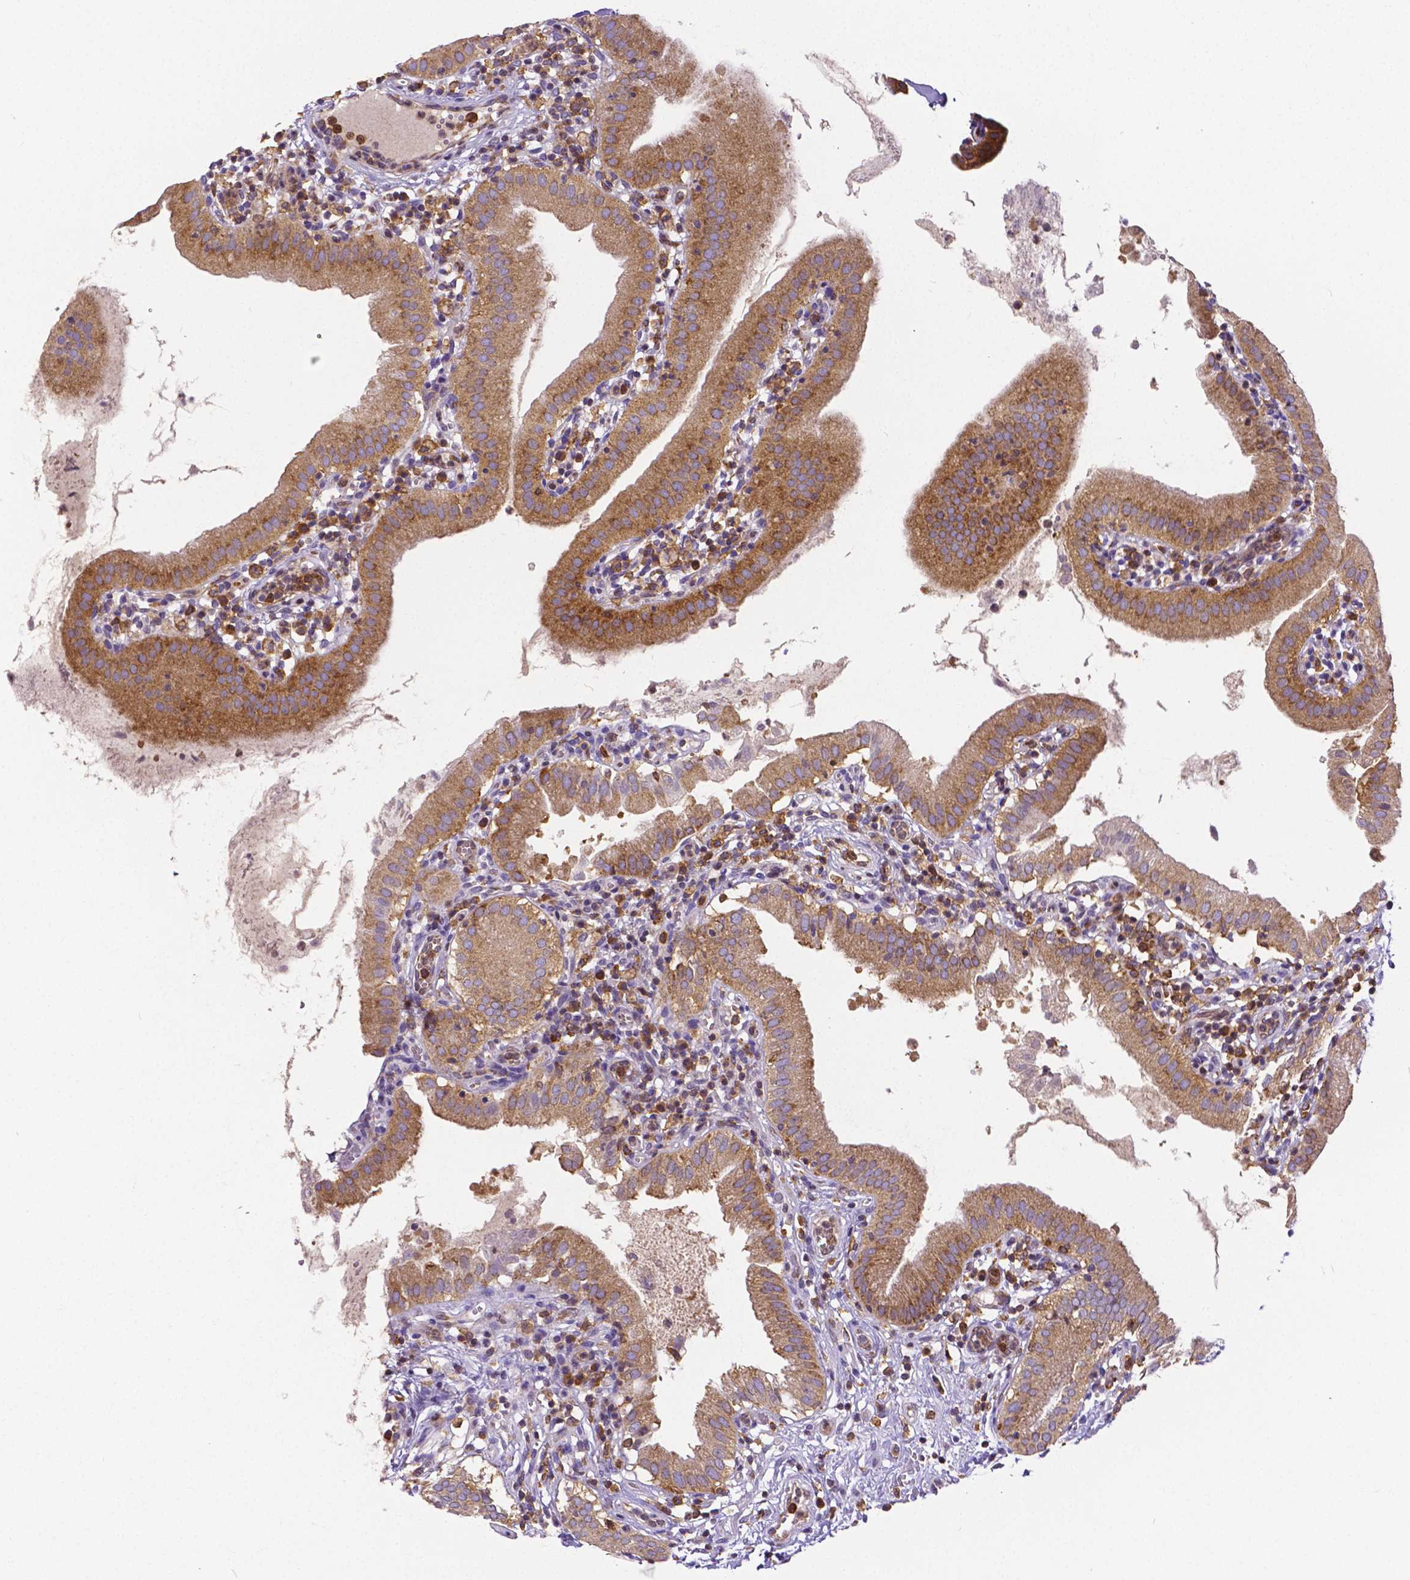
{"staining": {"intensity": "moderate", "quantity": ">75%", "location": "cytoplasmic/membranous"}, "tissue": "gallbladder", "cell_type": "Glandular cells", "image_type": "normal", "snomed": [{"axis": "morphology", "description": "Normal tissue, NOS"}, {"axis": "topography", "description": "Gallbladder"}], "caption": "This image shows benign gallbladder stained with immunohistochemistry (IHC) to label a protein in brown. The cytoplasmic/membranous of glandular cells show moderate positivity for the protein. Nuclei are counter-stained blue.", "gene": "DICER1", "patient": {"sex": "female", "age": 65}}